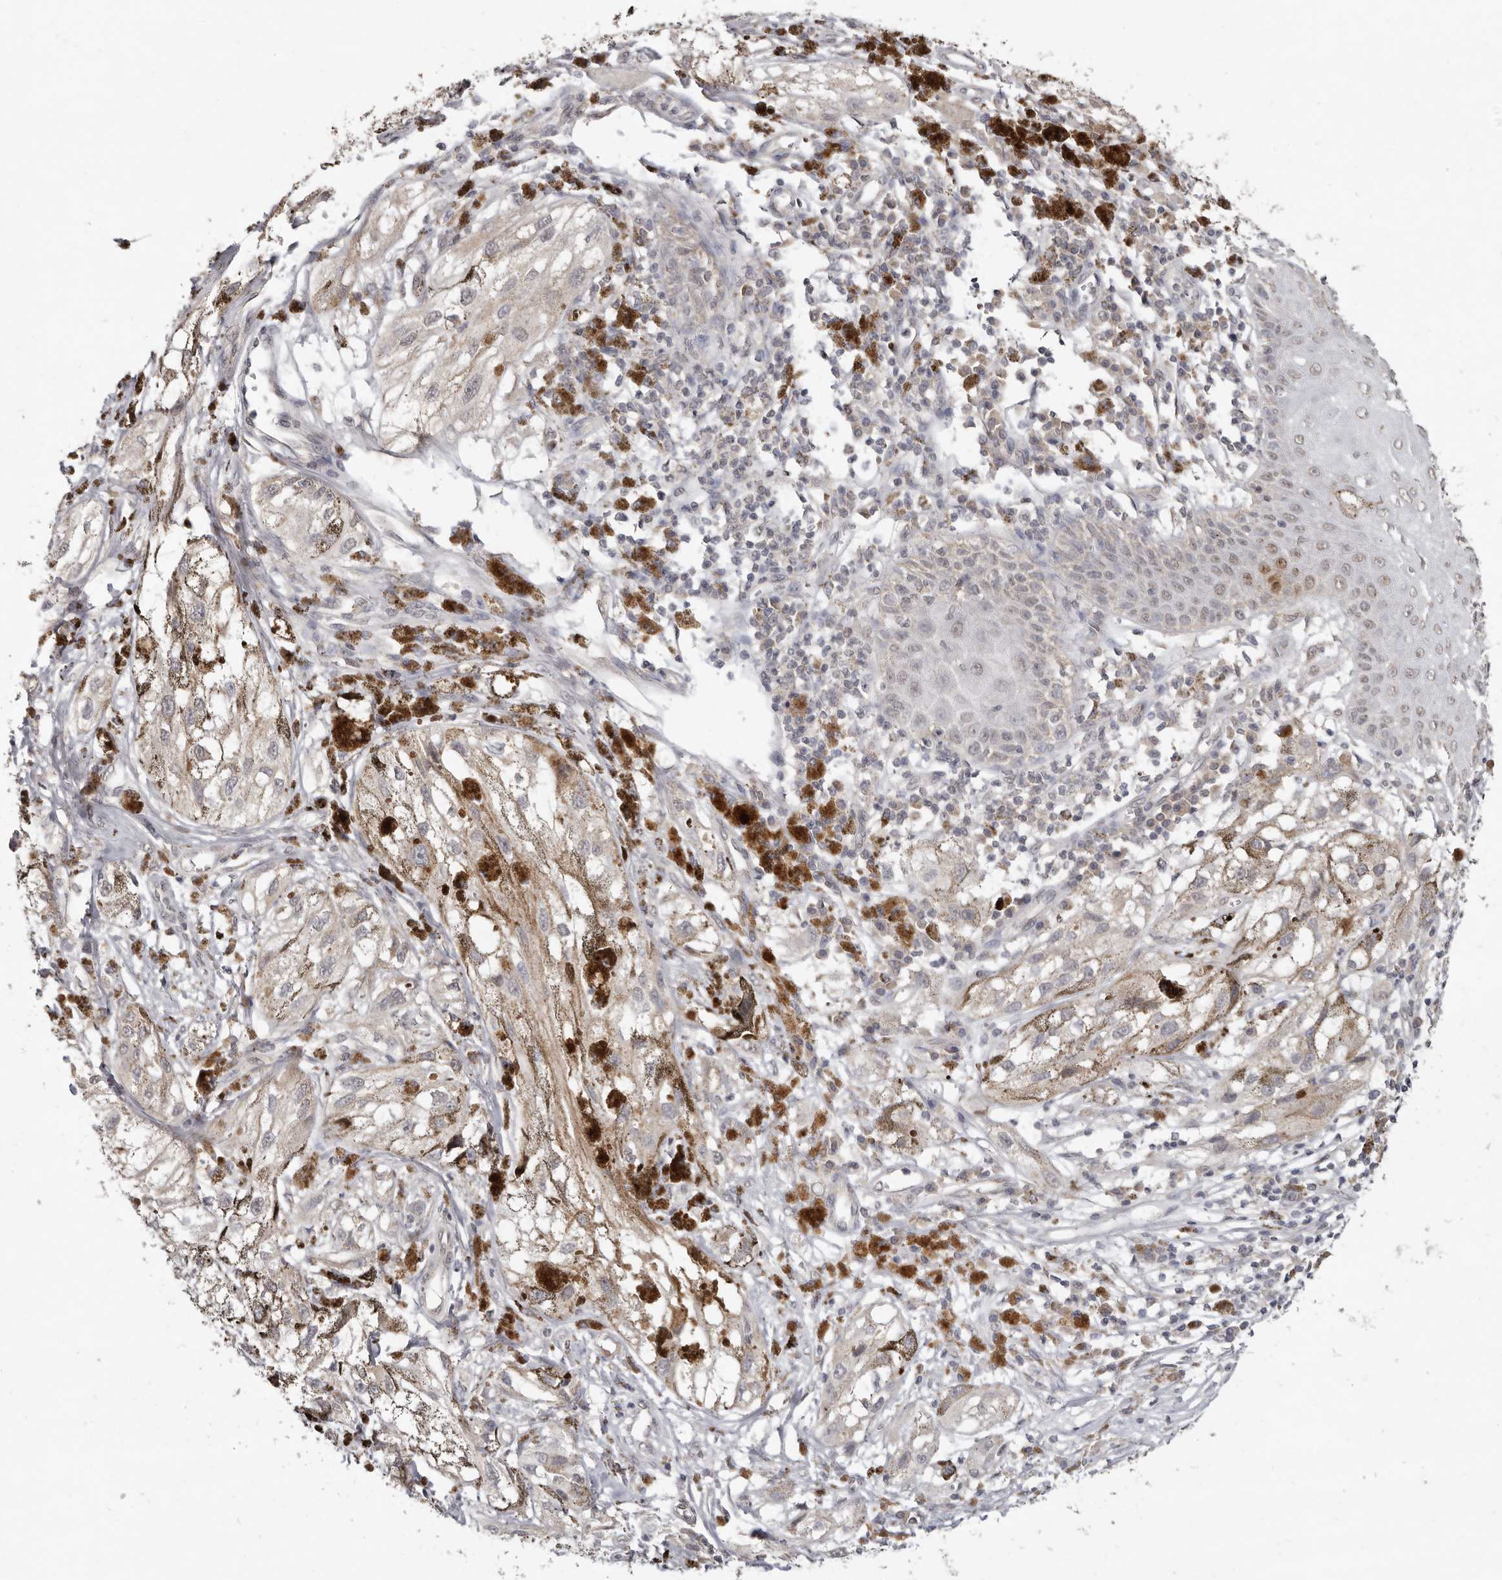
{"staining": {"intensity": "weak", "quantity": ">75%", "location": "cytoplasmic/membranous"}, "tissue": "melanoma", "cell_type": "Tumor cells", "image_type": "cancer", "snomed": [{"axis": "morphology", "description": "Malignant melanoma, NOS"}, {"axis": "topography", "description": "Skin"}], "caption": "IHC (DAB) staining of human melanoma demonstrates weak cytoplasmic/membranous protein expression in about >75% of tumor cells.", "gene": "LINGO2", "patient": {"sex": "male", "age": 88}}